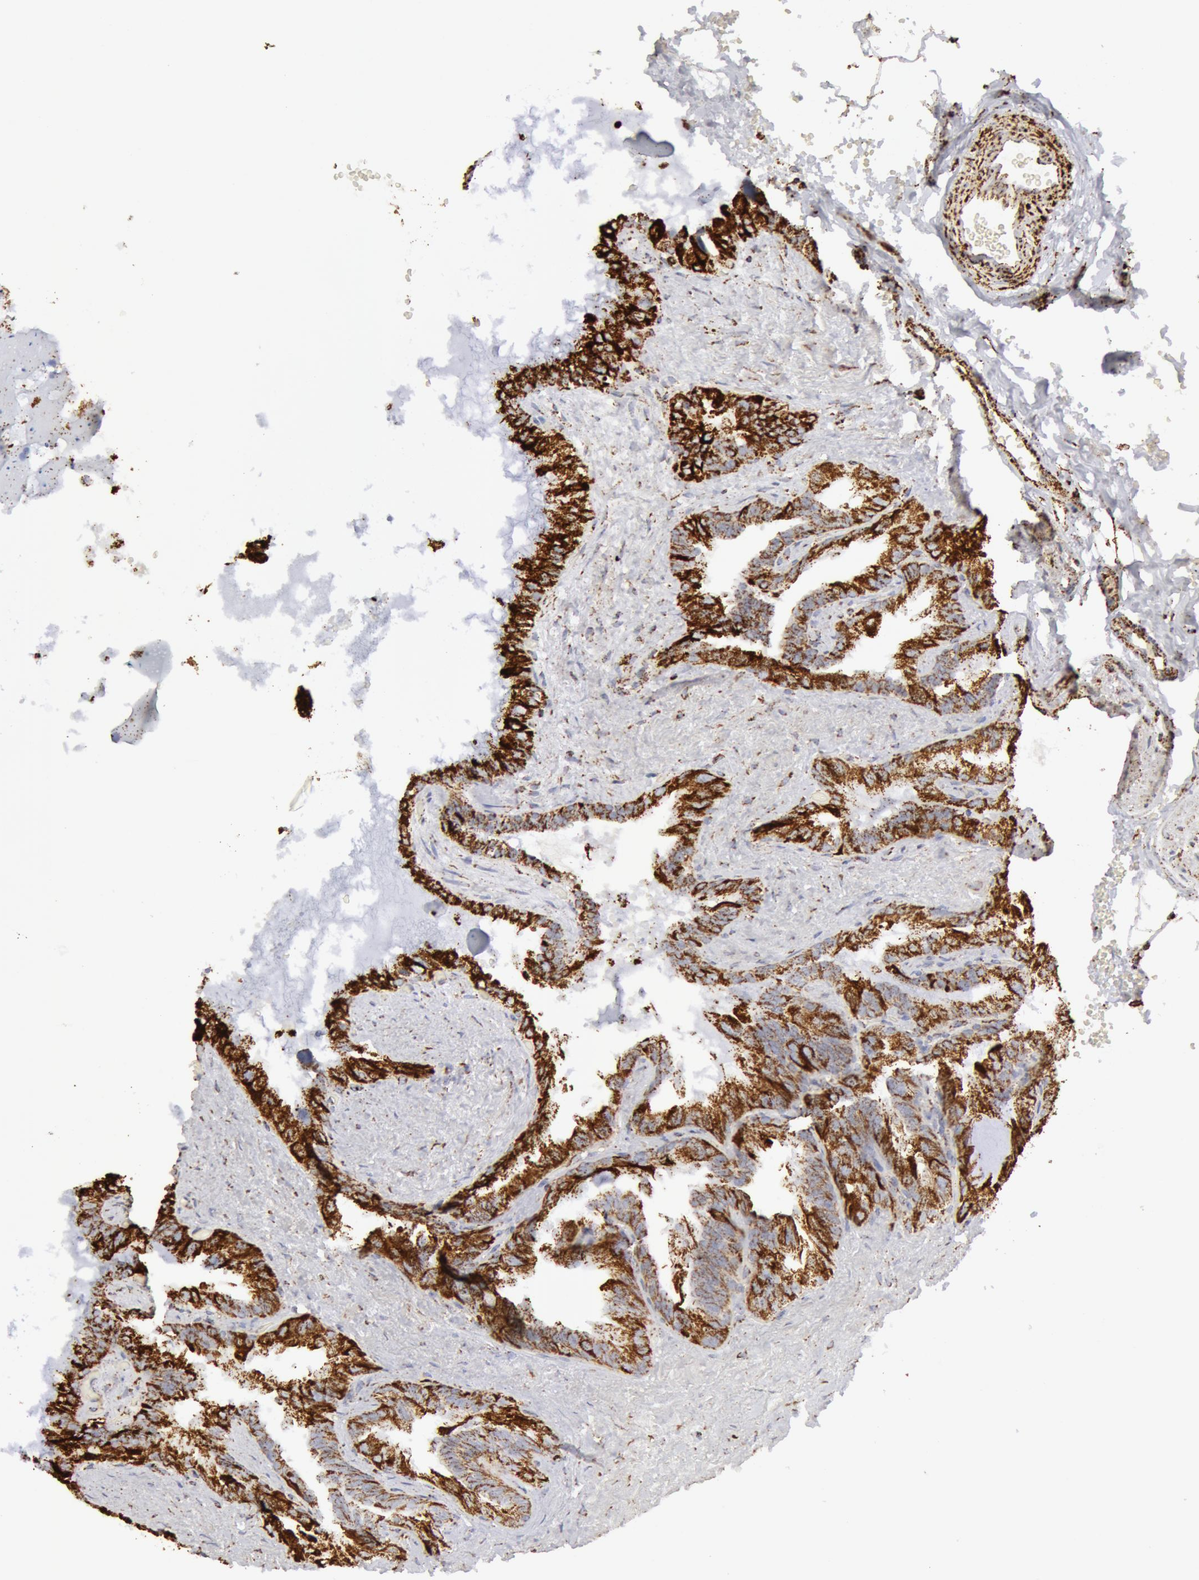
{"staining": {"intensity": "strong", "quantity": ">75%", "location": "cytoplasmic/membranous"}, "tissue": "seminal vesicle", "cell_type": "Glandular cells", "image_type": "normal", "snomed": [{"axis": "morphology", "description": "Normal tissue, NOS"}, {"axis": "topography", "description": "Prostate"}, {"axis": "topography", "description": "Seminal veicle"}], "caption": "About >75% of glandular cells in normal human seminal vesicle reveal strong cytoplasmic/membranous protein expression as visualized by brown immunohistochemical staining.", "gene": "ATP5F1B", "patient": {"sex": "male", "age": 63}}